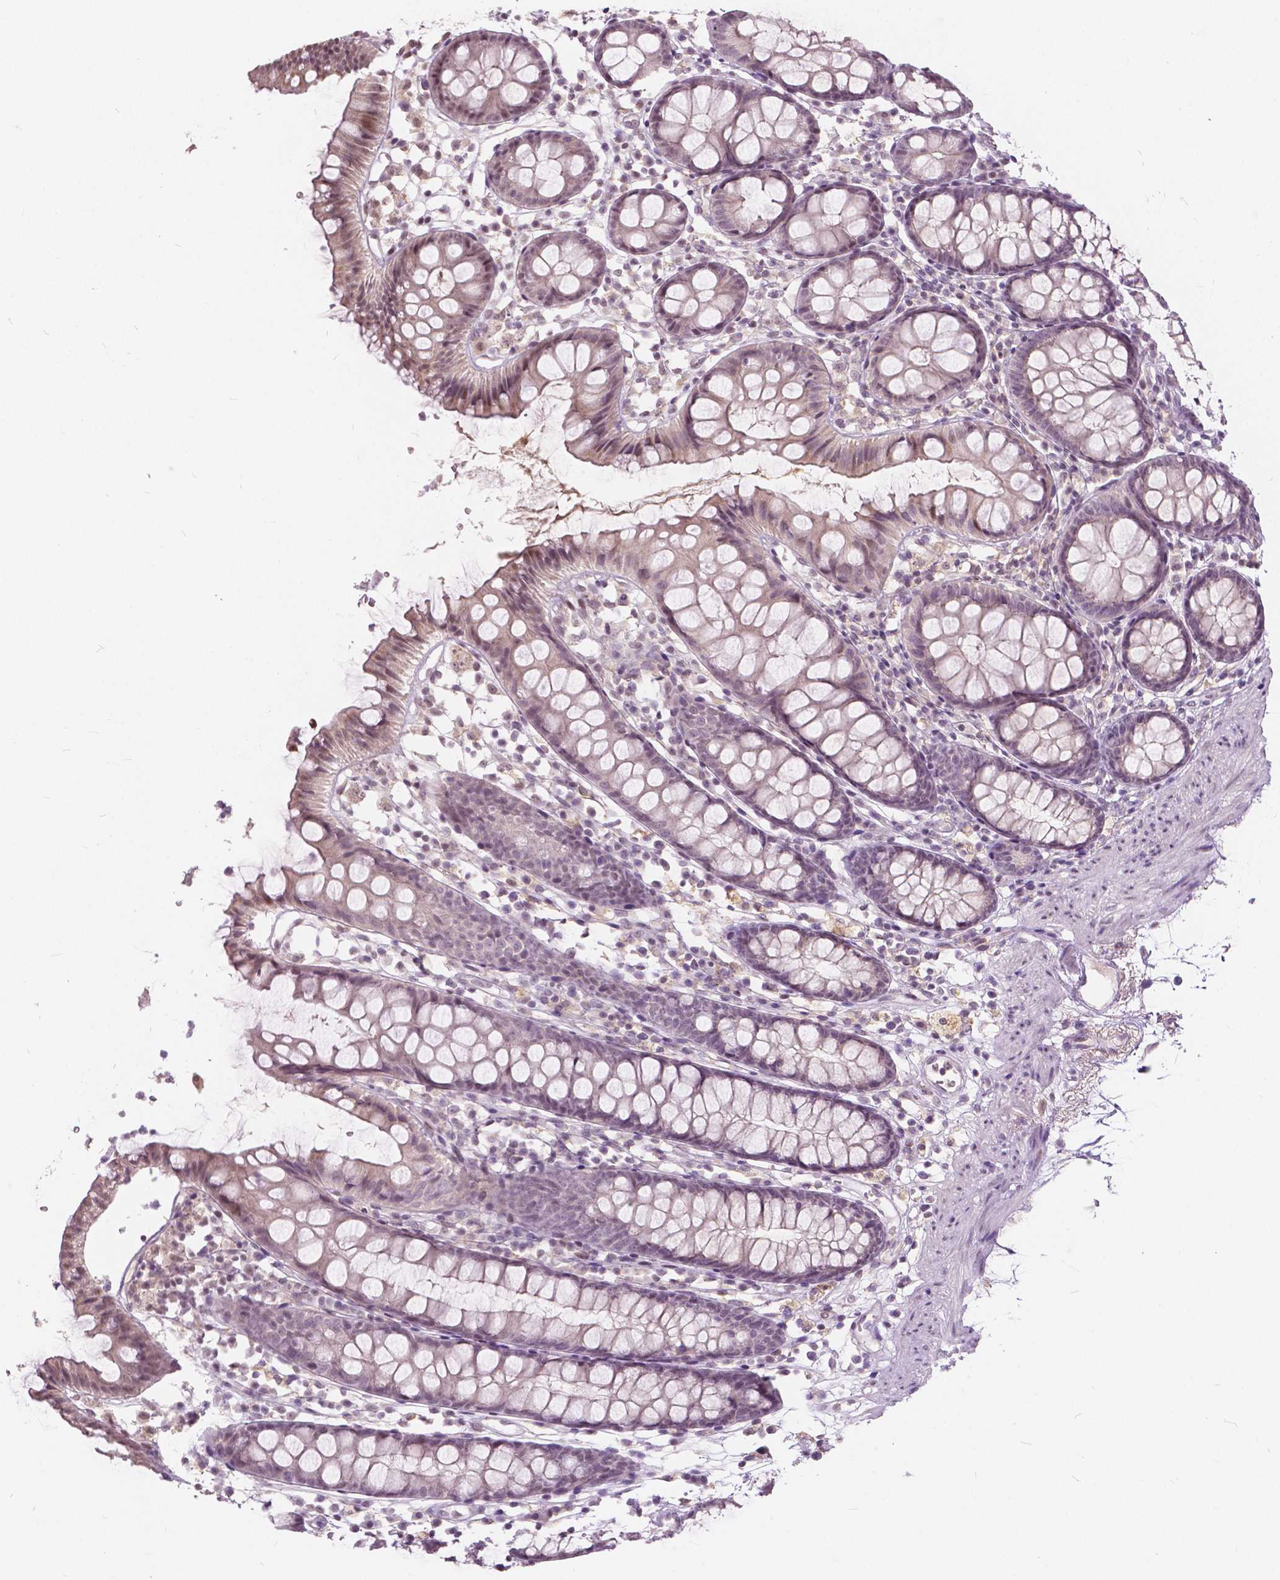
{"staining": {"intensity": "weak", "quantity": "<25%", "location": "cytoplasmic/membranous"}, "tissue": "colon", "cell_type": "Endothelial cells", "image_type": "normal", "snomed": [{"axis": "morphology", "description": "Normal tissue, NOS"}, {"axis": "topography", "description": "Colon"}], "caption": "Endothelial cells are negative for brown protein staining in benign colon. (Stains: DAB immunohistochemistry (IHC) with hematoxylin counter stain, Microscopy: brightfield microscopy at high magnification).", "gene": "DLX6", "patient": {"sex": "female", "age": 84}}